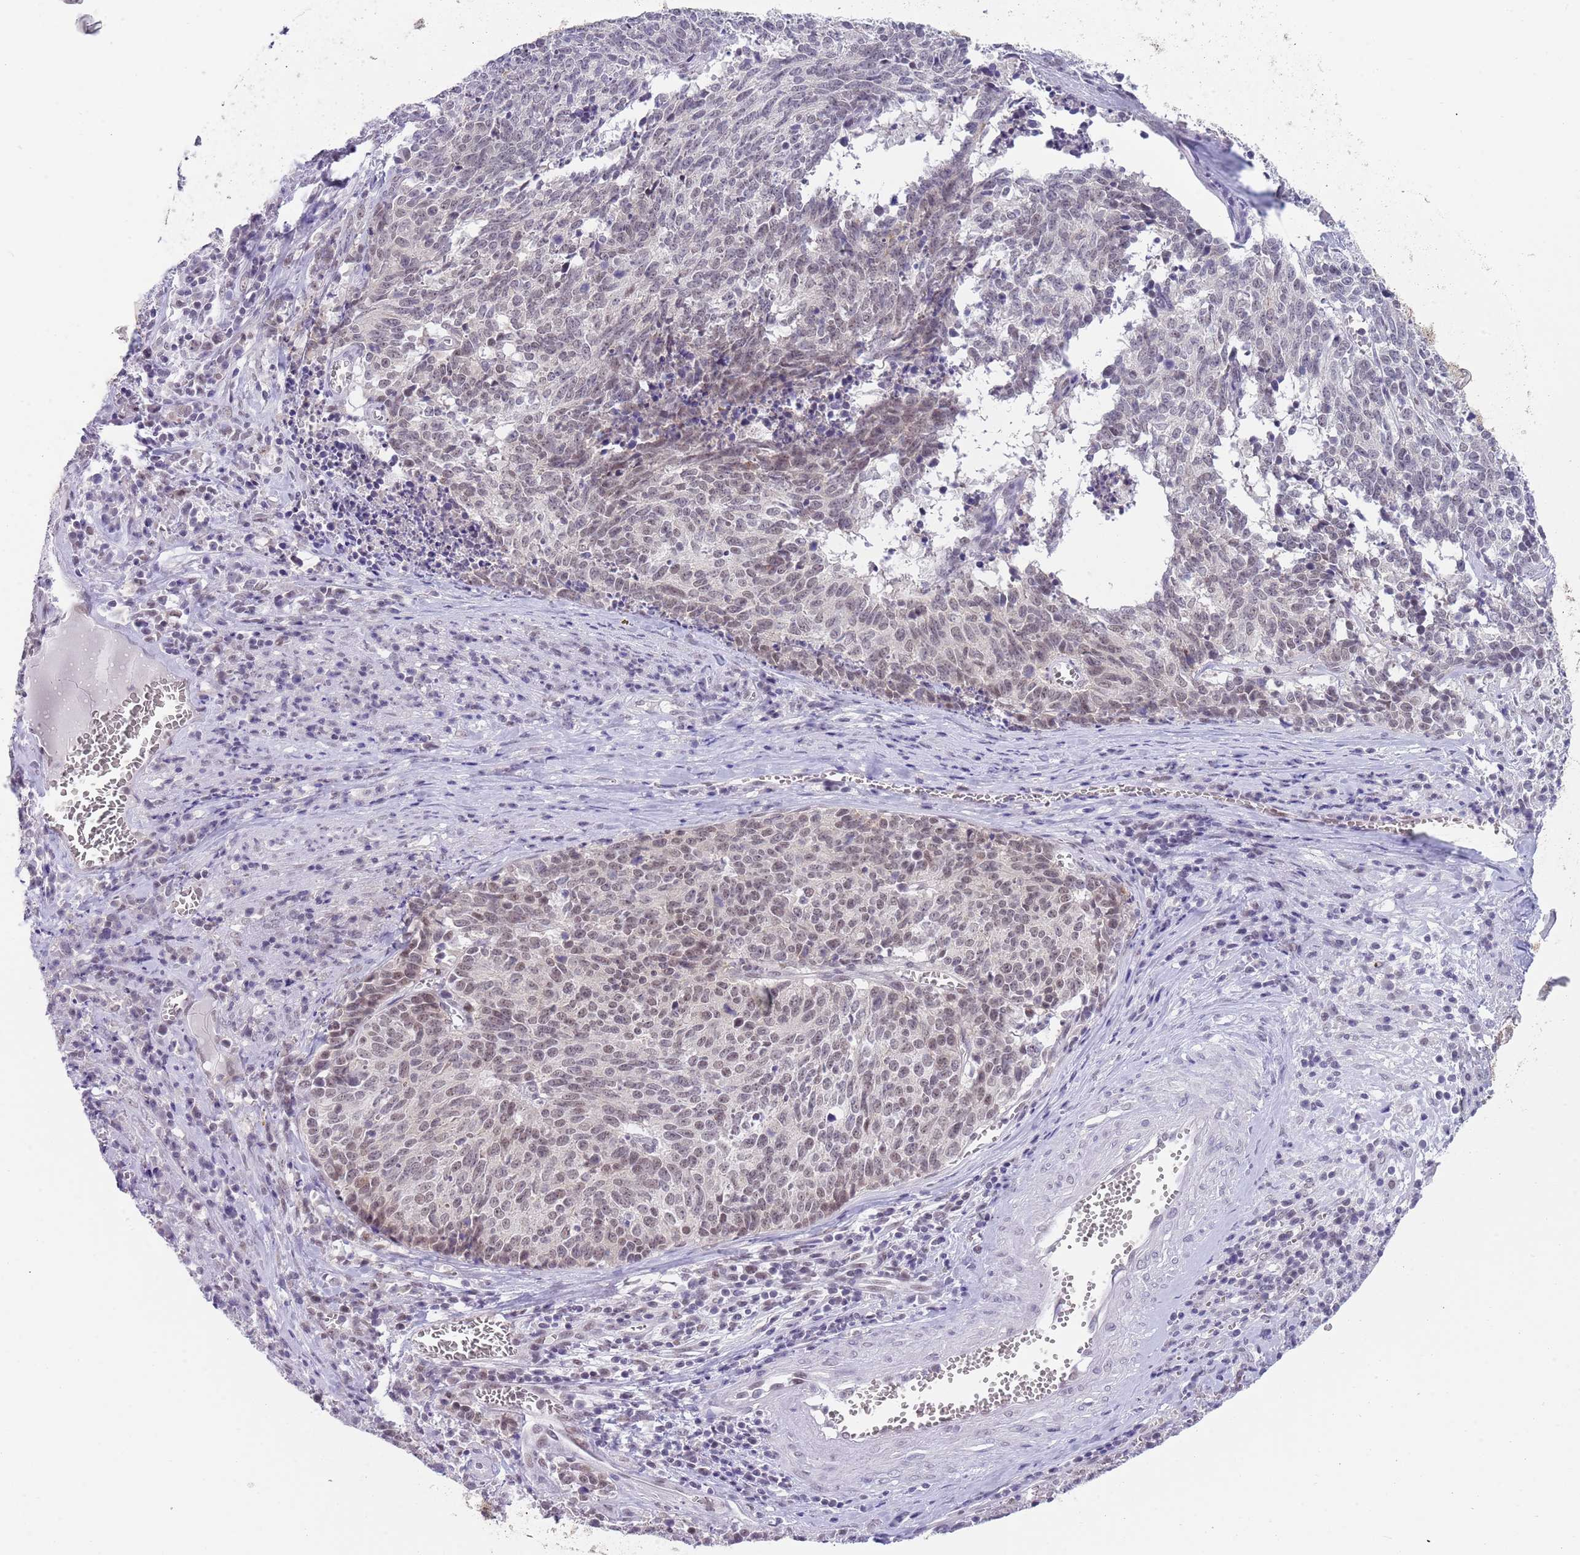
{"staining": {"intensity": "weak", "quantity": "25%-75%", "location": "nuclear"}, "tissue": "cervical cancer", "cell_type": "Tumor cells", "image_type": "cancer", "snomed": [{"axis": "morphology", "description": "Squamous cell carcinoma, NOS"}, {"axis": "topography", "description": "Cervix"}], "caption": "Immunohistochemistry histopathology image of cervical squamous cell carcinoma stained for a protein (brown), which shows low levels of weak nuclear positivity in about 25%-75% of tumor cells.", "gene": "SEPHS2", "patient": {"sex": "female", "age": 29}}